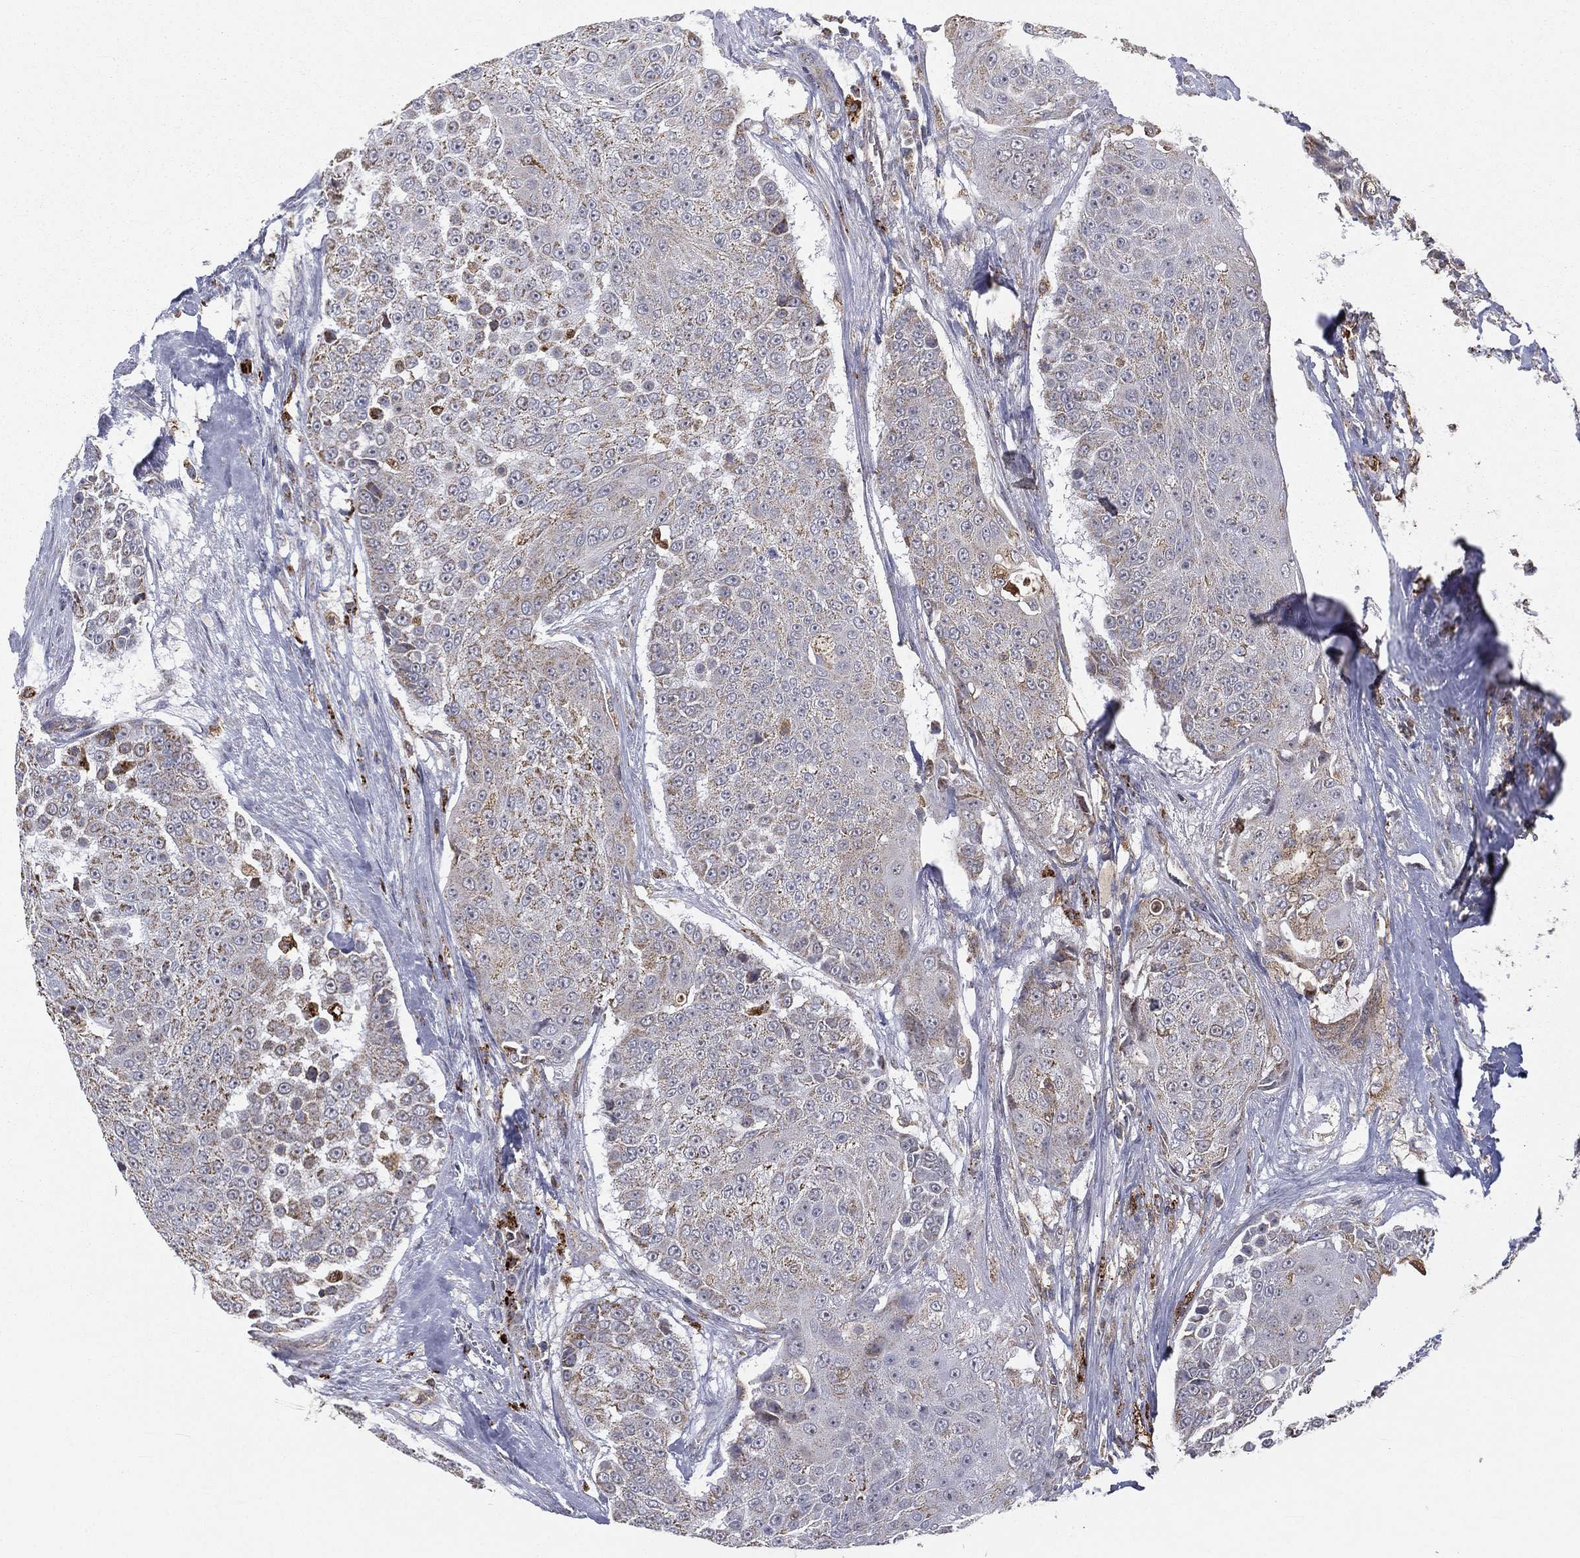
{"staining": {"intensity": "moderate", "quantity": "<25%", "location": "cytoplasmic/membranous"}, "tissue": "urothelial cancer", "cell_type": "Tumor cells", "image_type": "cancer", "snomed": [{"axis": "morphology", "description": "Urothelial carcinoma, High grade"}, {"axis": "topography", "description": "Urinary bladder"}], "caption": "A low amount of moderate cytoplasmic/membranous staining is appreciated in about <25% of tumor cells in urothelial carcinoma (high-grade) tissue.", "gene": "RIN3", "patient": {"sex": "female", "age": 63}}